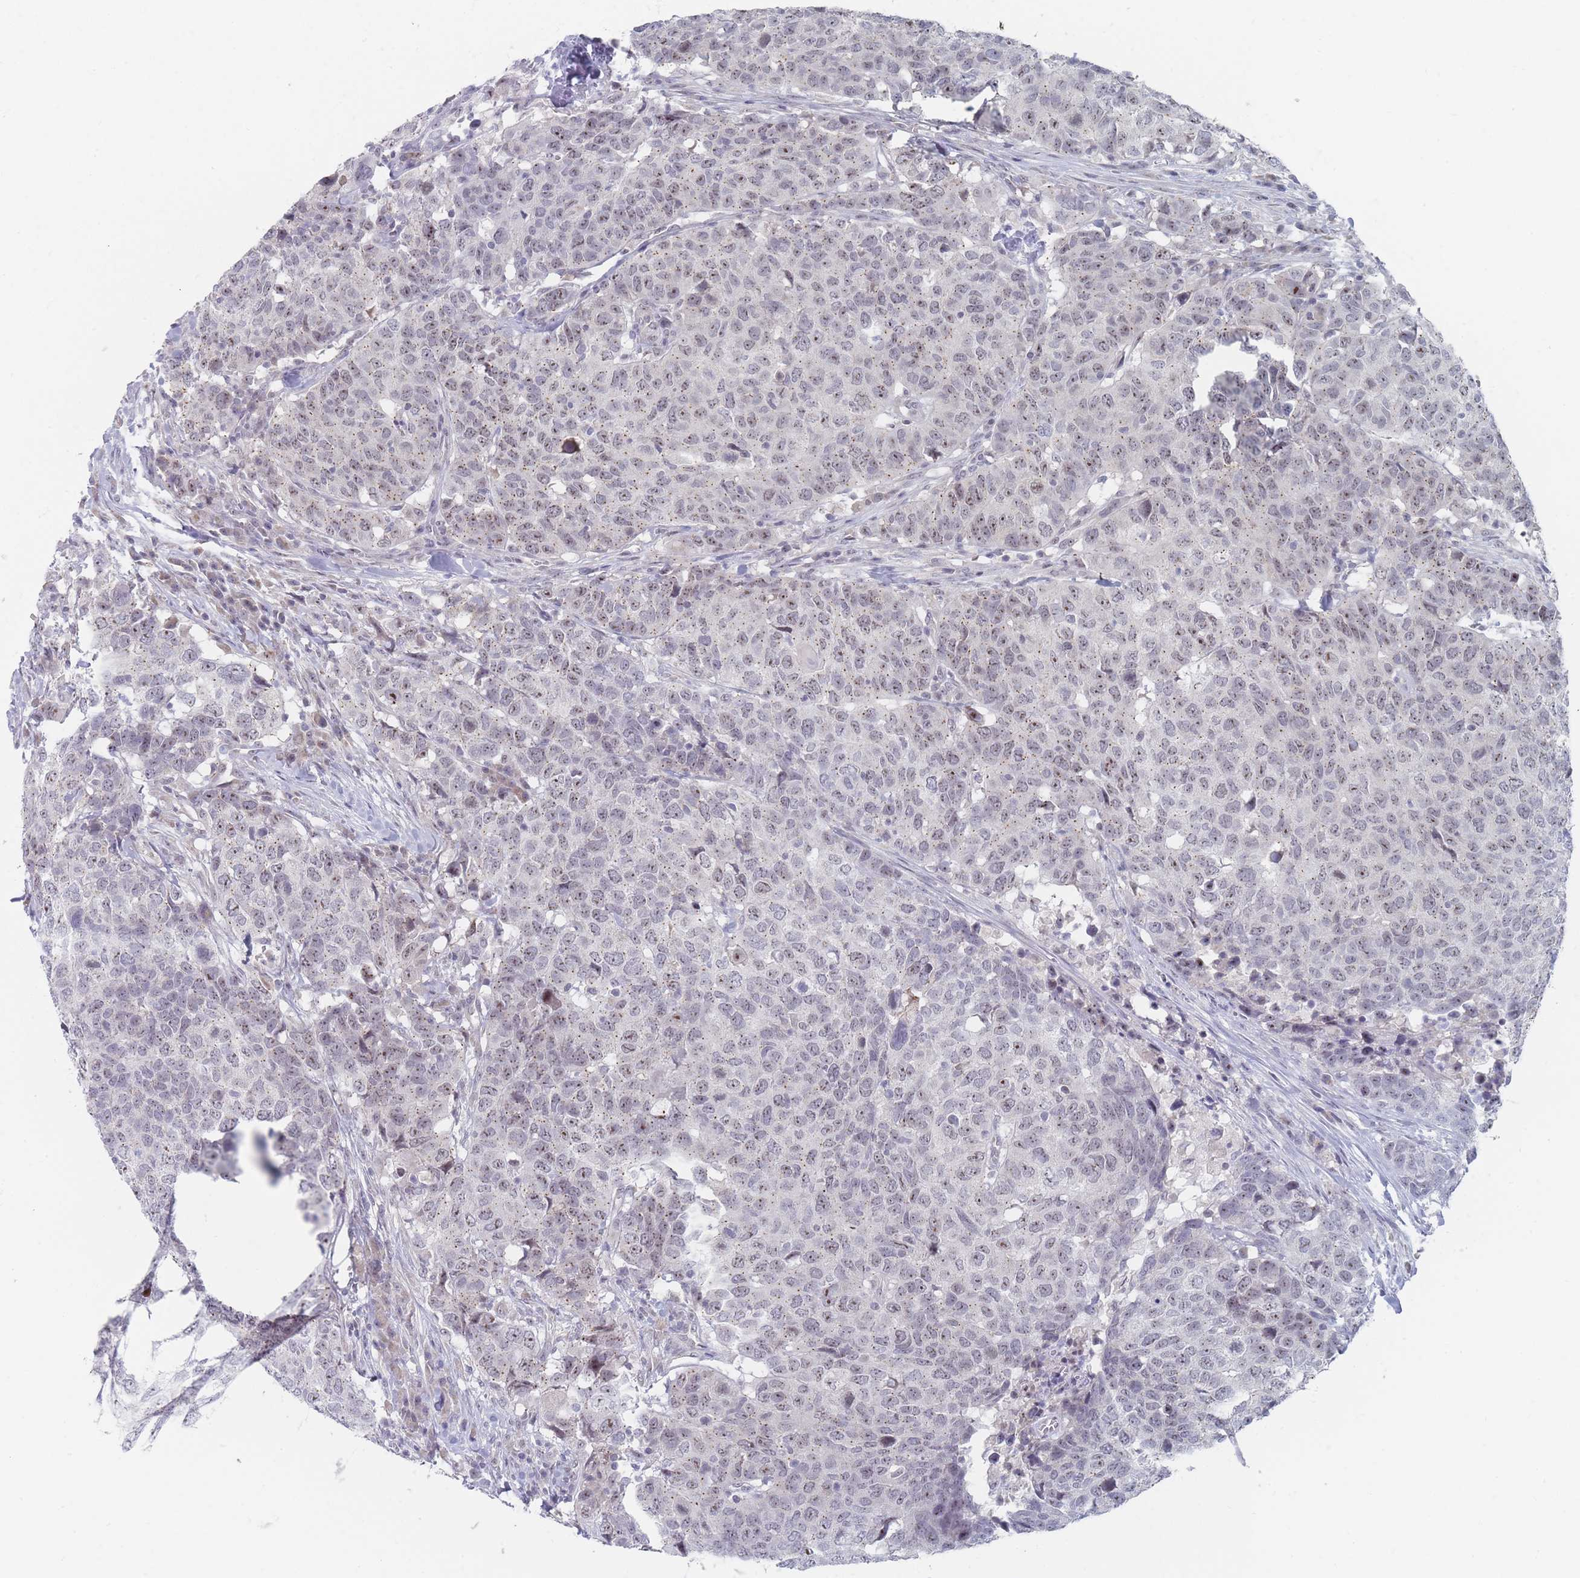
{"staining": {"intensity": "weak", "quantity": "25%-75%", "location": "nuclear"}, "tissue": "head and neck cancer", "cell_type": "Tumor cells", "image_type": "cancer", "snomed": [{"axis": "morphology", "description": "Normal tissue, NOS"}, {"axis": "morphology", "description": "Squamous cell carcinoma, NOS"}, {"axis": "topography", "description": "Skeletal muscle"}, {"axis": "topography", "description": "Vascular tissue"}, {"axis": "topography", "description": "Peripheral nerve tissue"}, {"axis": "topography", "description": "Head-Neck"}], "caption": "The histopathology image exhibits immunohistochemical staining of head and neck cancer (squamous cell carcinoma). There is weak nuclear staining is appreciated in approximately 25%-75% of tumor cells.", "gene": "RNF8", "patient": {"sex": "male", "age": 66}}